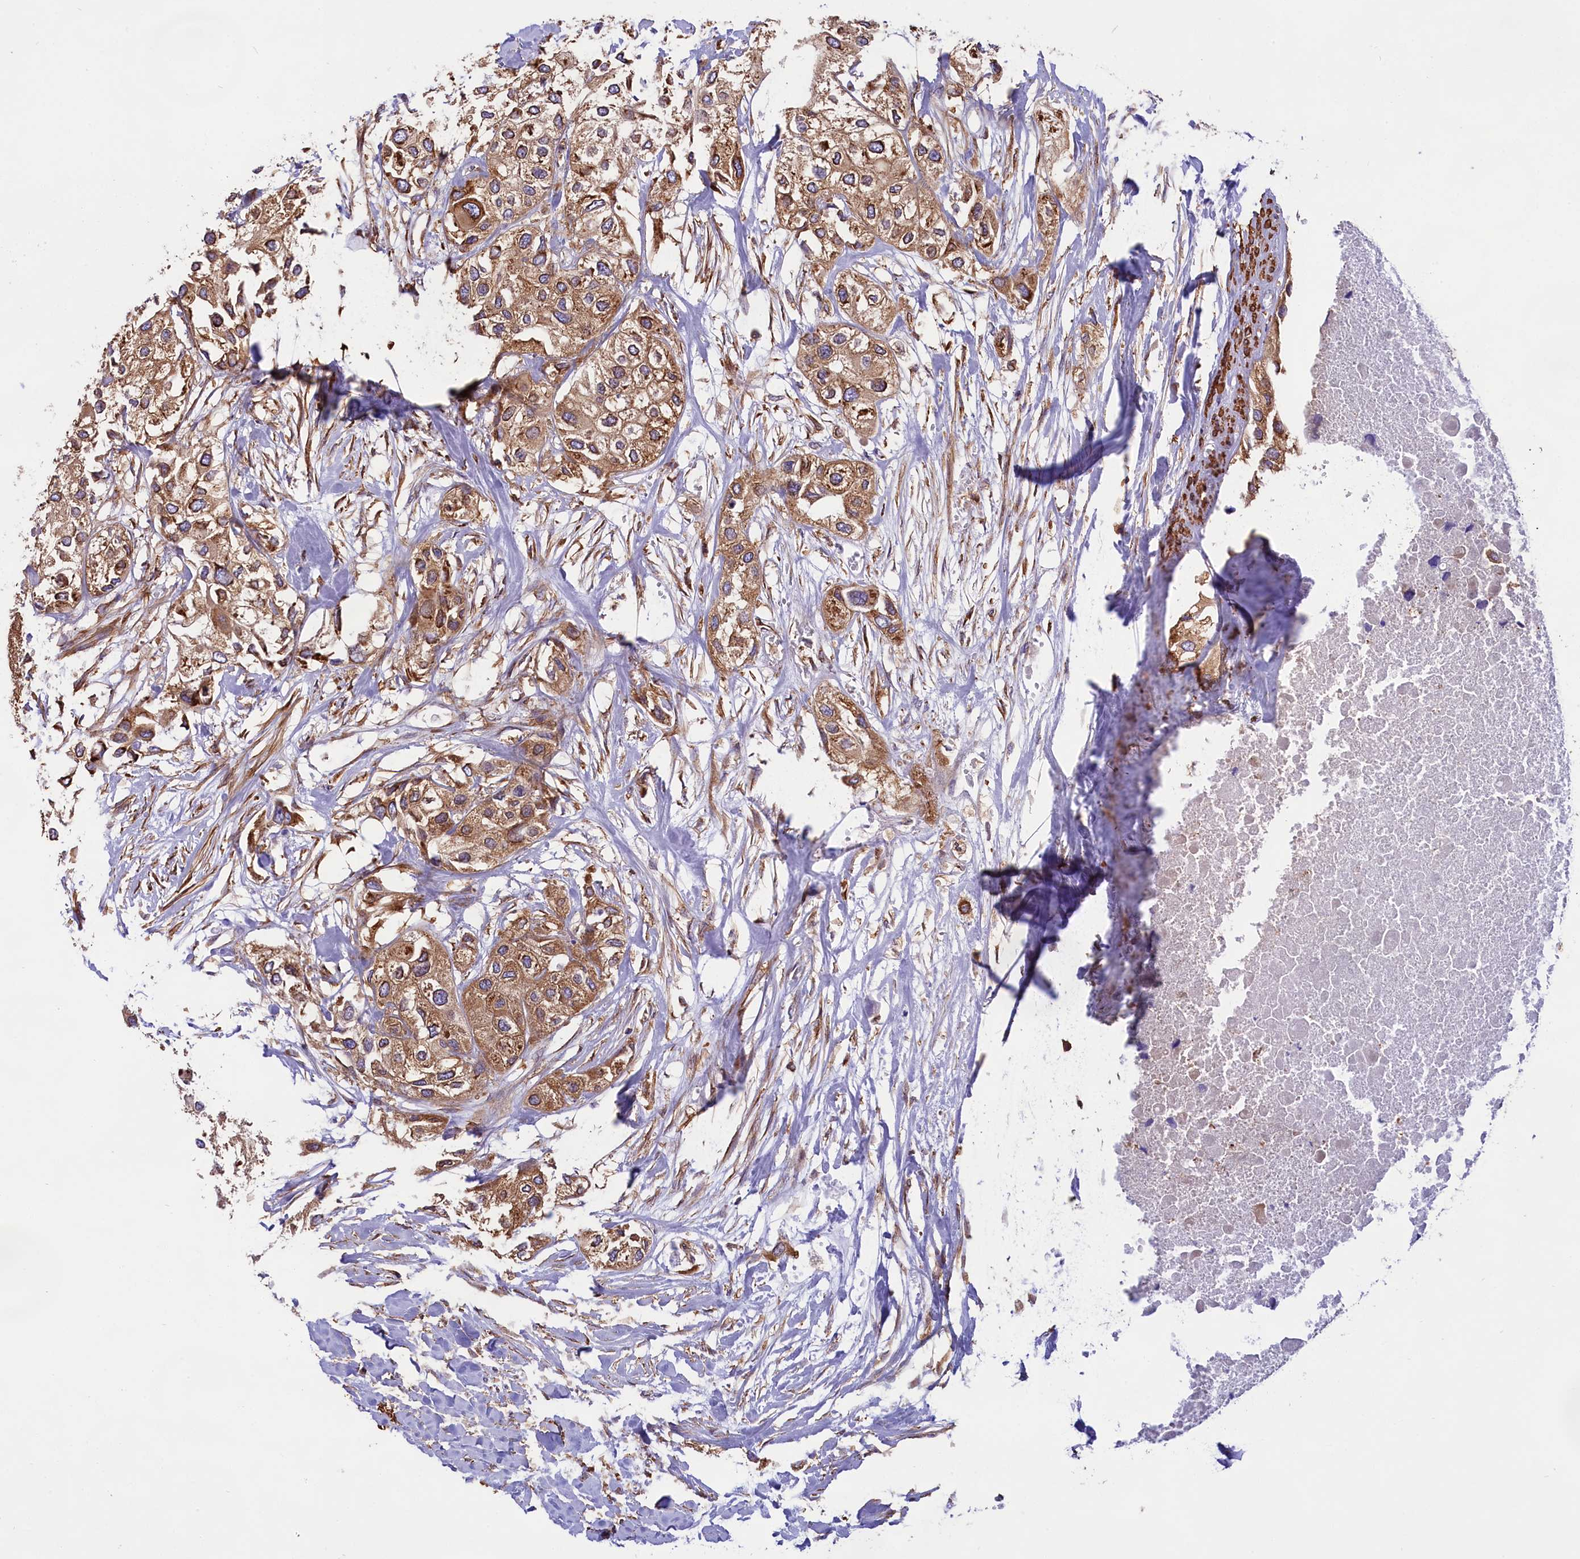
{"staining": {"intensity": "moderate", "quantity": ">75%", "location": "cytoplasmic/membranous"}, "tissue": "urothelial cancer", "cell_type": "Tumor cells", "image_type": "cancer", "snomed": [{"axis": "morphology", "description": "Urothelial carcinoma, High grade"}, {"axis": "topography", "description": "Urinary bladder"}], "caption": "This is a micrograph of immunohistochemistry staining of urothelial carcinoma (high-grade), which shows moderate expression in the cytoplasmic/membranous of tumor cells.", "gene": "GYS1", "patient": {"sex": "male", "age": 64}}